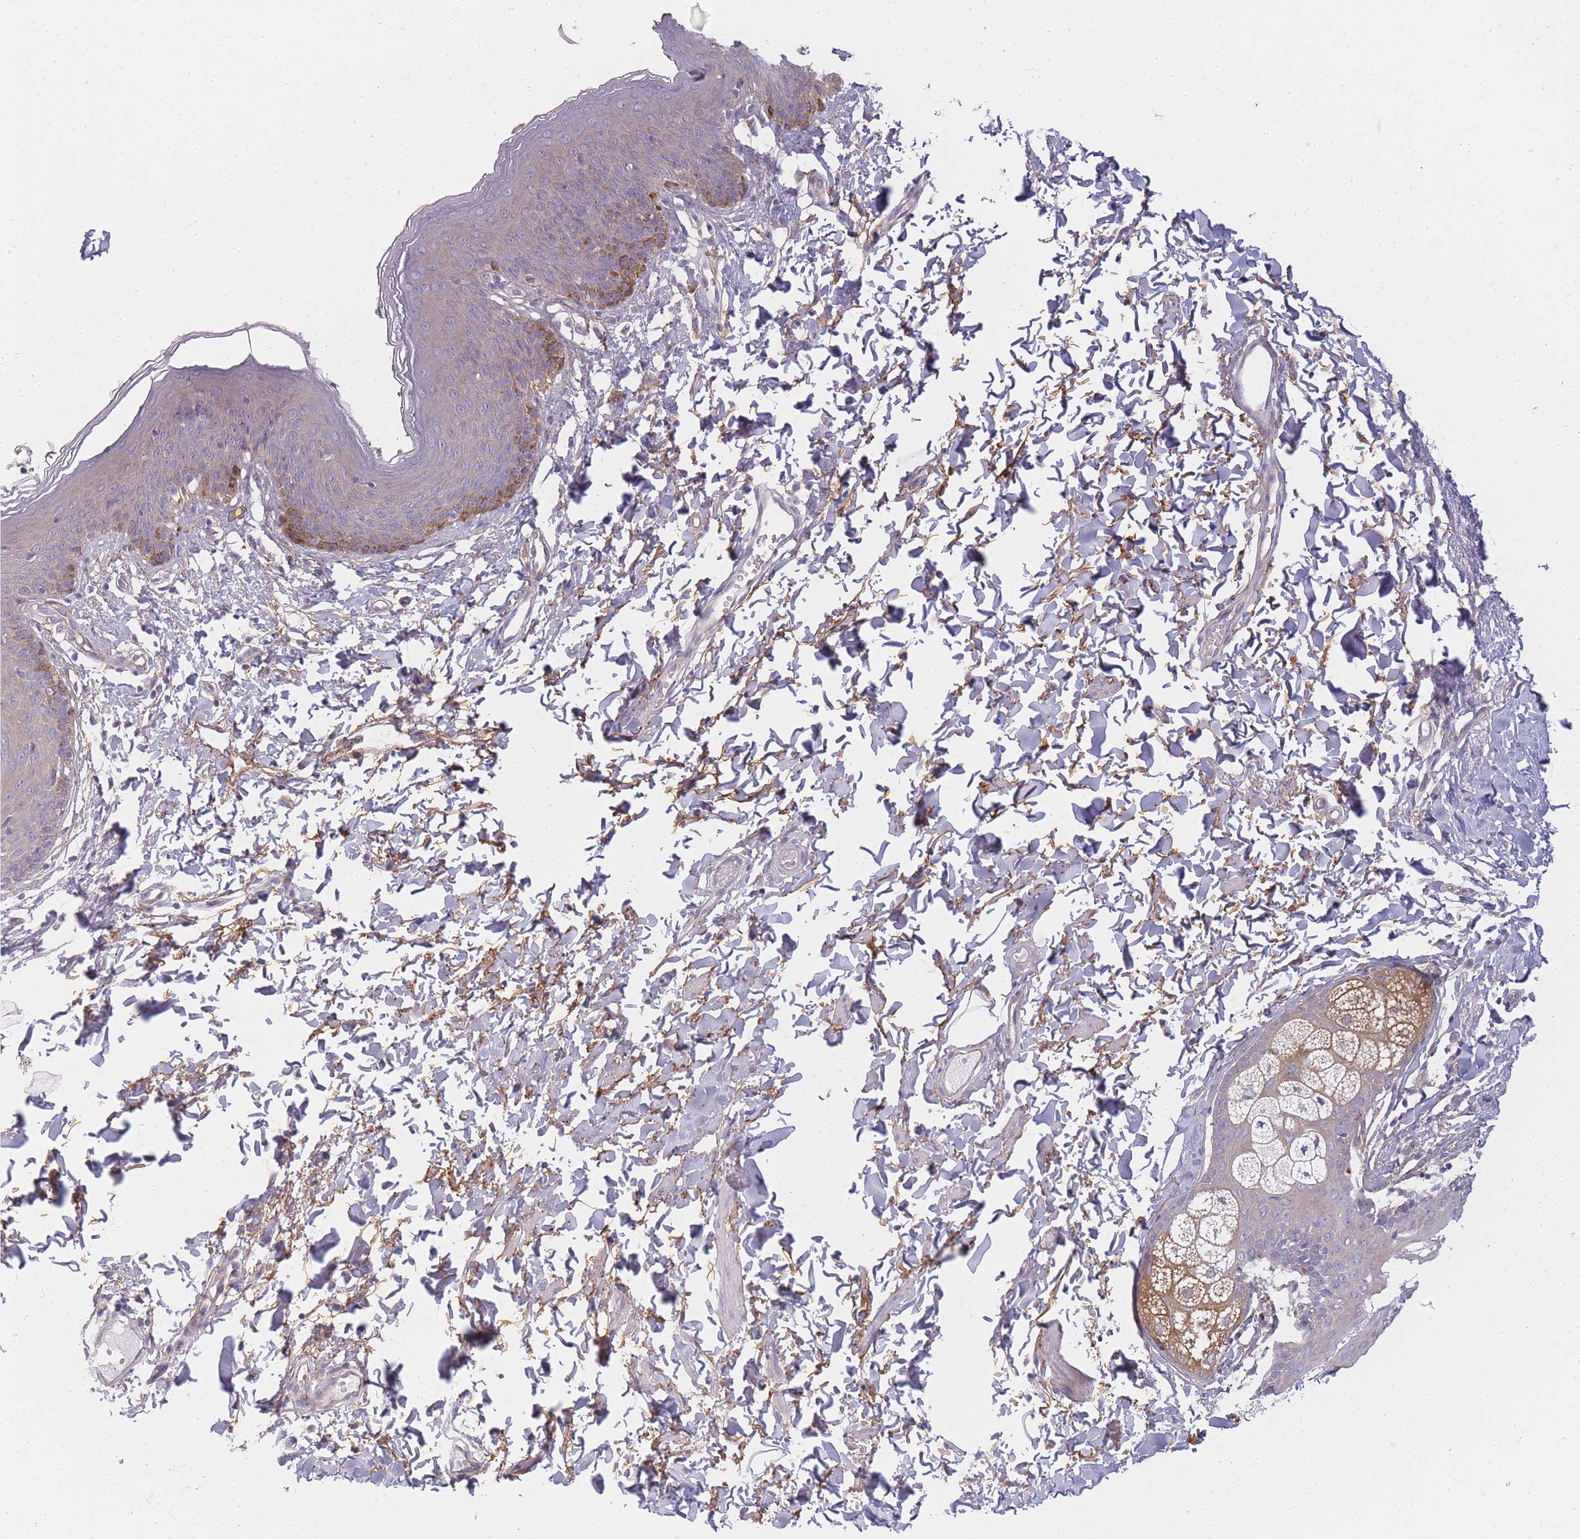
{"staining": {"intensity": "moderate", "quantity": "<25%", "location": "cytoplasmic/membranous"}, "tissue": "skin", "cell_type": "Epidermal cells", "image_type": "normal", "snomed": [{"axis": "morphology", "description": "Normal tissue, NOS"}, {"axis": "topography", "description": "Vulva"}], "caption": "Approximately <25% of epidermal cells in benign skin display moderate cytoplasmic/membranous protein positivity as visualized by brown immunohistochemical staining.", "gene": "AP3M1", "patient": {"sex": "female", "age": 66}}